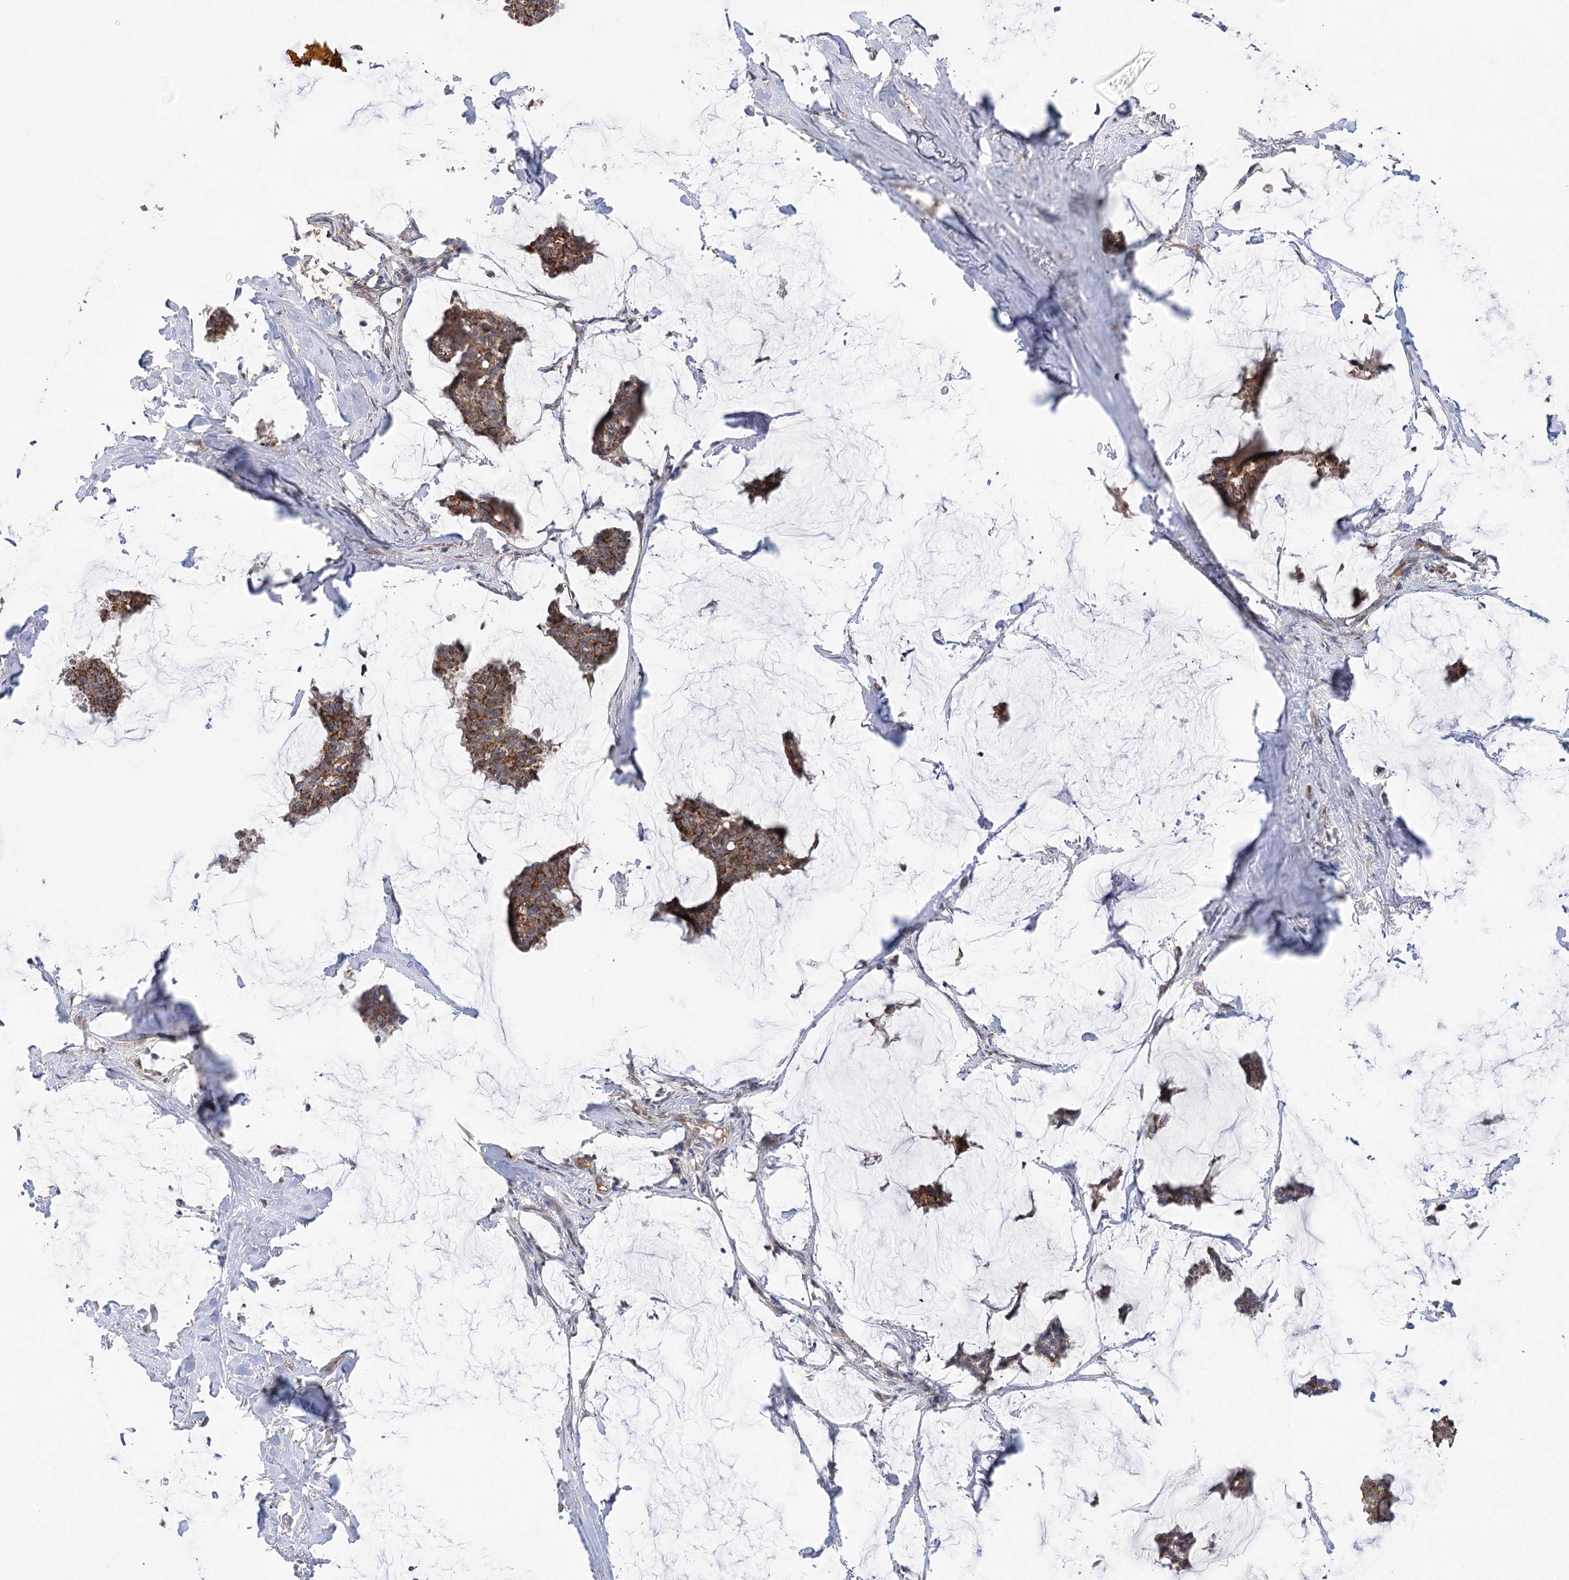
{"staining": {"intensity": "moderate", "quantity": ">75%", "location": "cytoplasmic/membranous"}, "tissue": "breast cancer", "cell_type": "Tumor cells", "image_type": "cancer", "snomed": [{"axis": "morphology", "description": "Duct carcinoma"}, {"axis": "topography", "description": "Breast"}], "caption": "Tumor cells show medium levels of moderate cytoplasmic/membranous expression in approximately >75% of cells in human invasive ductal carcinoma (breast). (IHC, brightfield microscopy, high magnification).", "gene": "ECHDC3", "patient": {"sex": "female", "age": 93}}